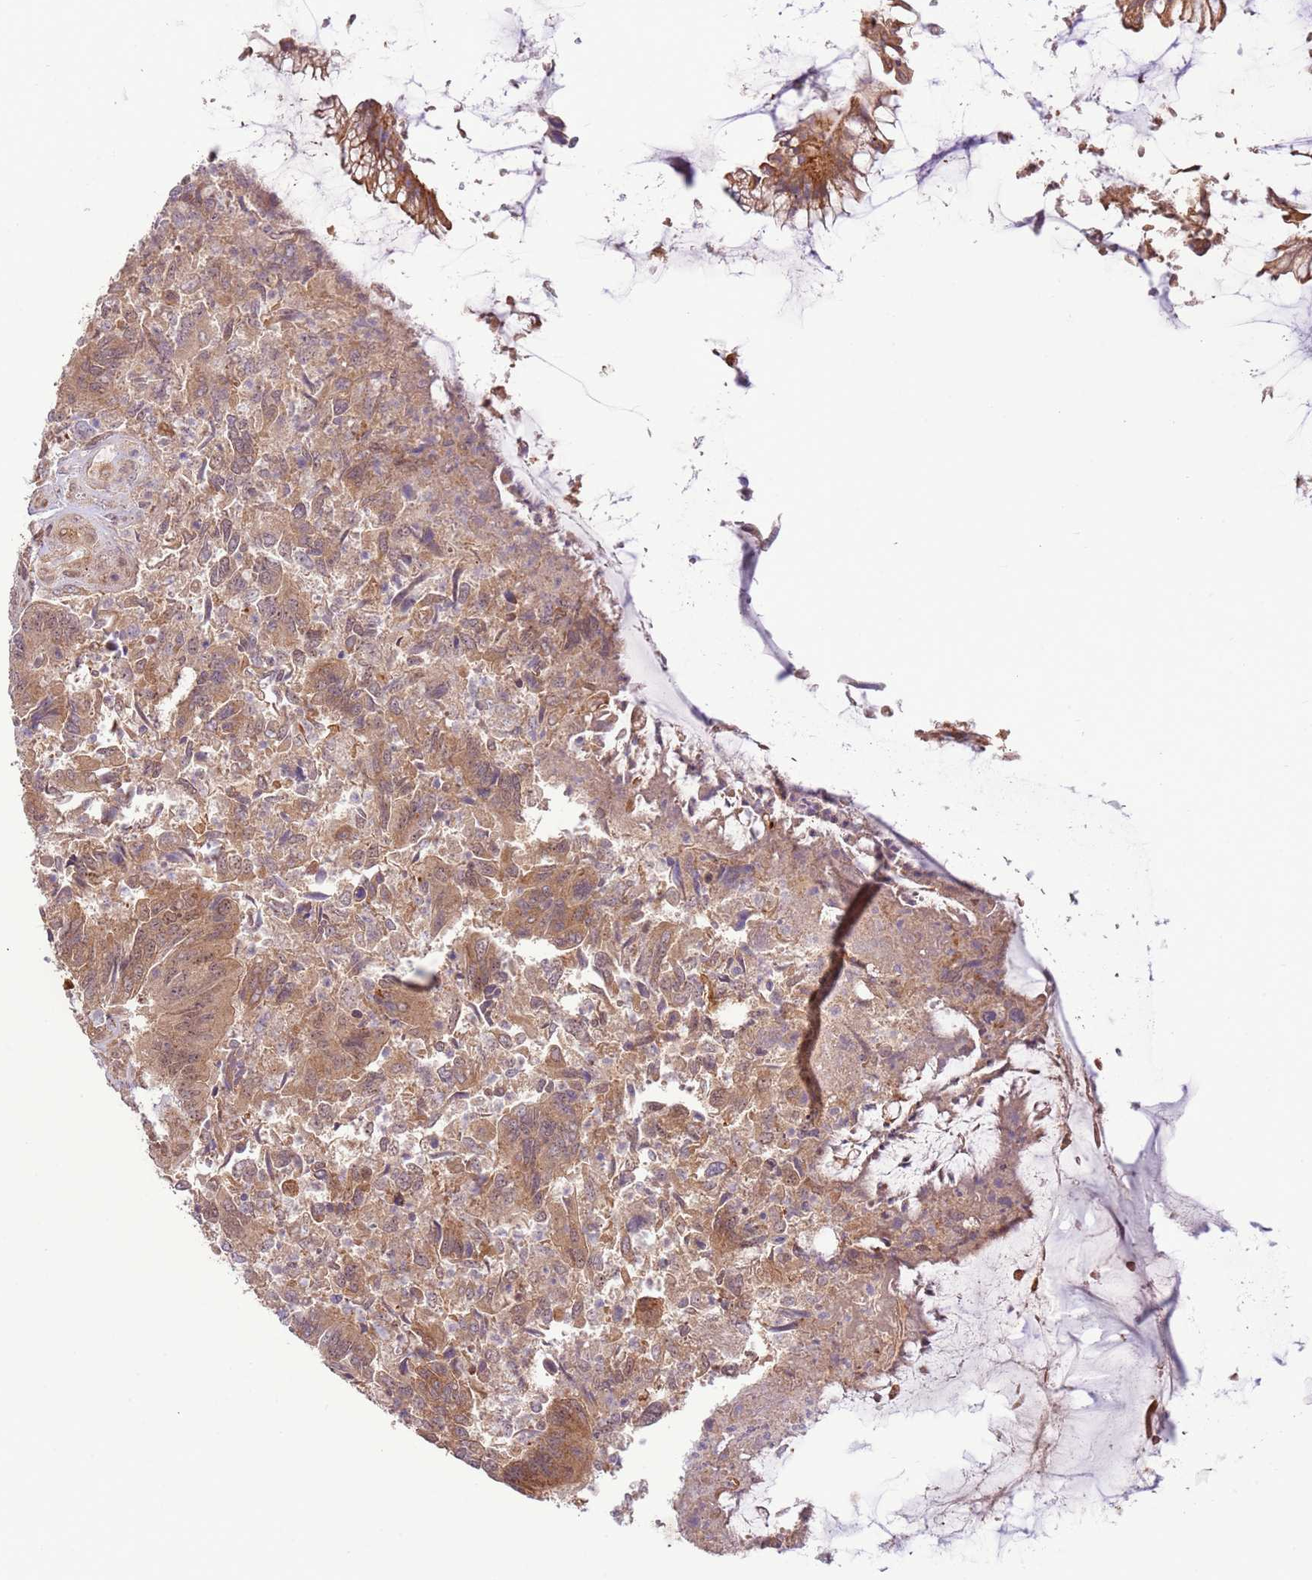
{"staining": {"intensity": "moderate", "quantity": ">75%", "location": "cytoplasmic/membranous"}, "tissue": "colorectal cancer", "cell_type": "Tumor cells", "image_type": "cancer", "snomed": [{"axis": "morphology", "description": "Adenocarcinoma, NOS"}, {"axis": "topography", "description": "Colon"}], "caption": "DAB (3,3'-diaminobenzidine) immunohistochemical staining of colorectal cancer (adenocarcinoma) demonstrates moderate cytoplasmic/membranous protein expression in about >75% of tumor cells. Using DAB (brown) and hematoxylin (blue) stains, captured at high magnification using brightfield microscopy.", "gene": "DCAF4", "patient": {"sex": "female", "age": 67}}